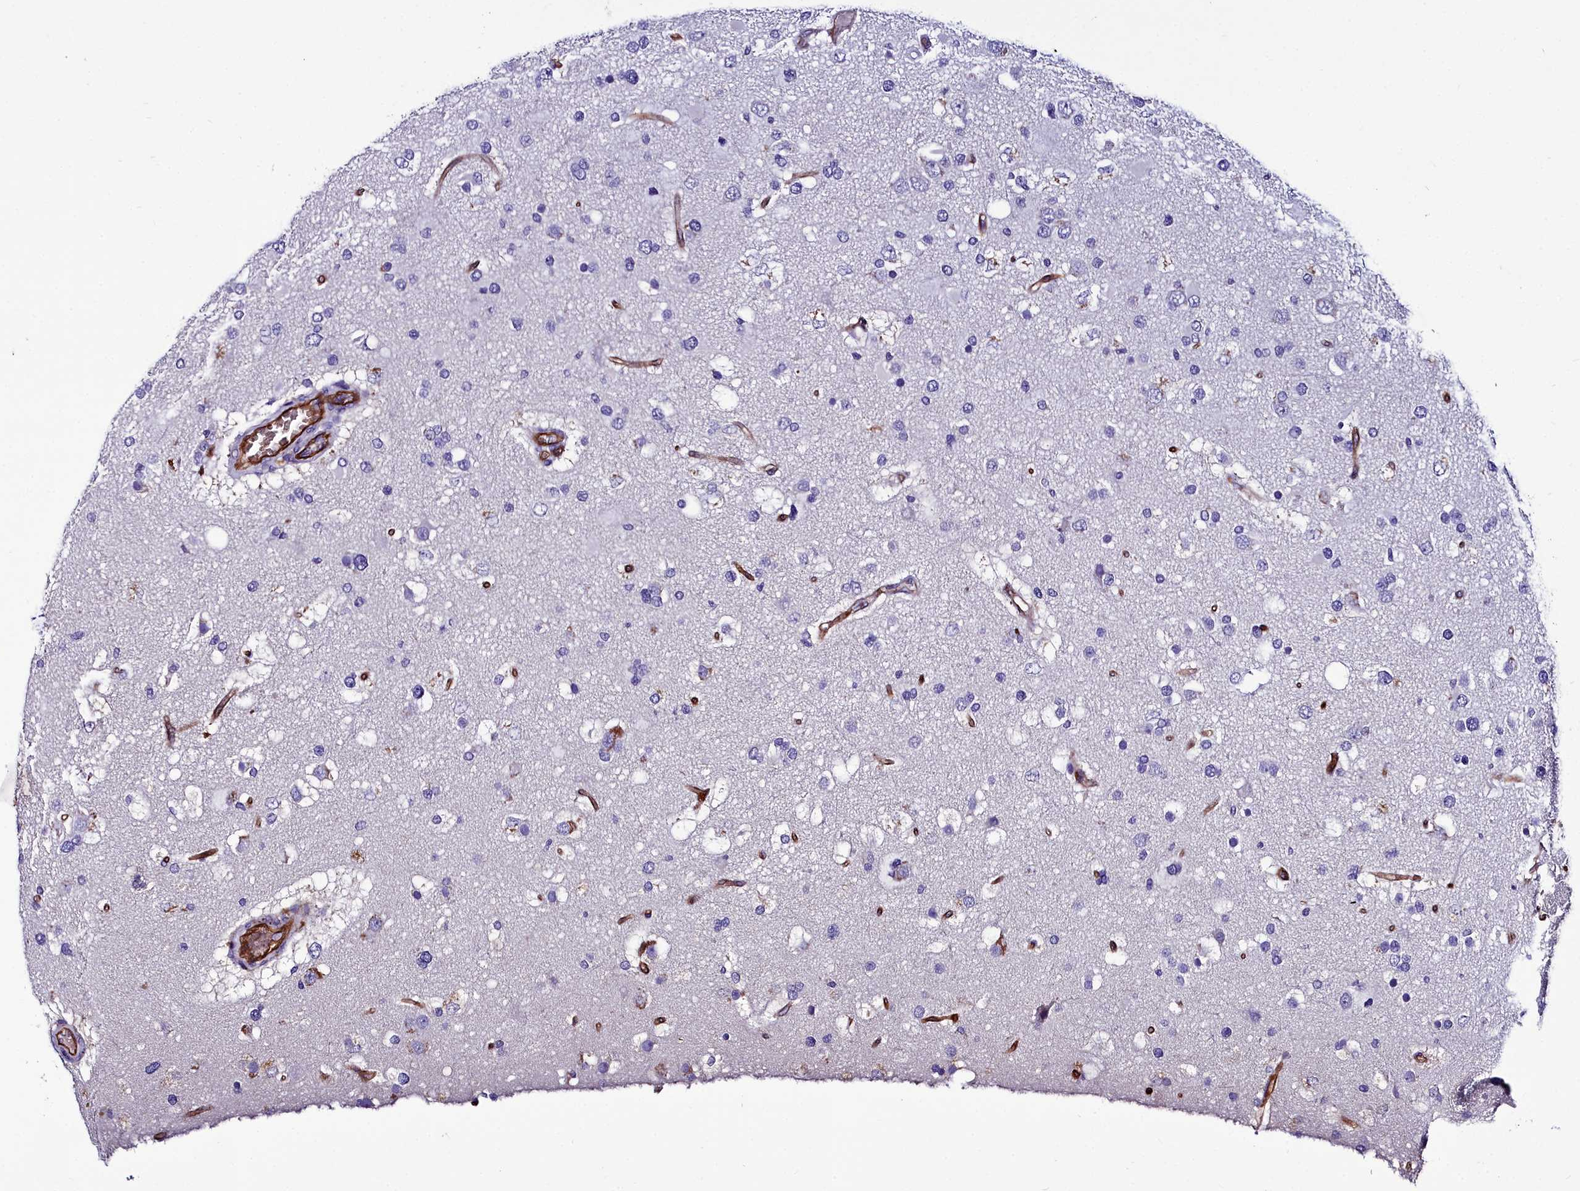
{"staining": {"intensity": "negative", "quantity": "none", "location": "none"}, "tissue": "glioma", "cell_type": "Tumor cells", "image_type": "cancer", "snomed": [{"axis": "morphology", "description": "Glioma, malignant, High grade"}, {"axis": "topography", "description": "Brain"}], "caption": "An IHC histopathology image of glioma is shown. There is no staining in tumor cells of glioma.", "gene": "CYP4F11", "patient": {"sex": "male", "age": 53}}